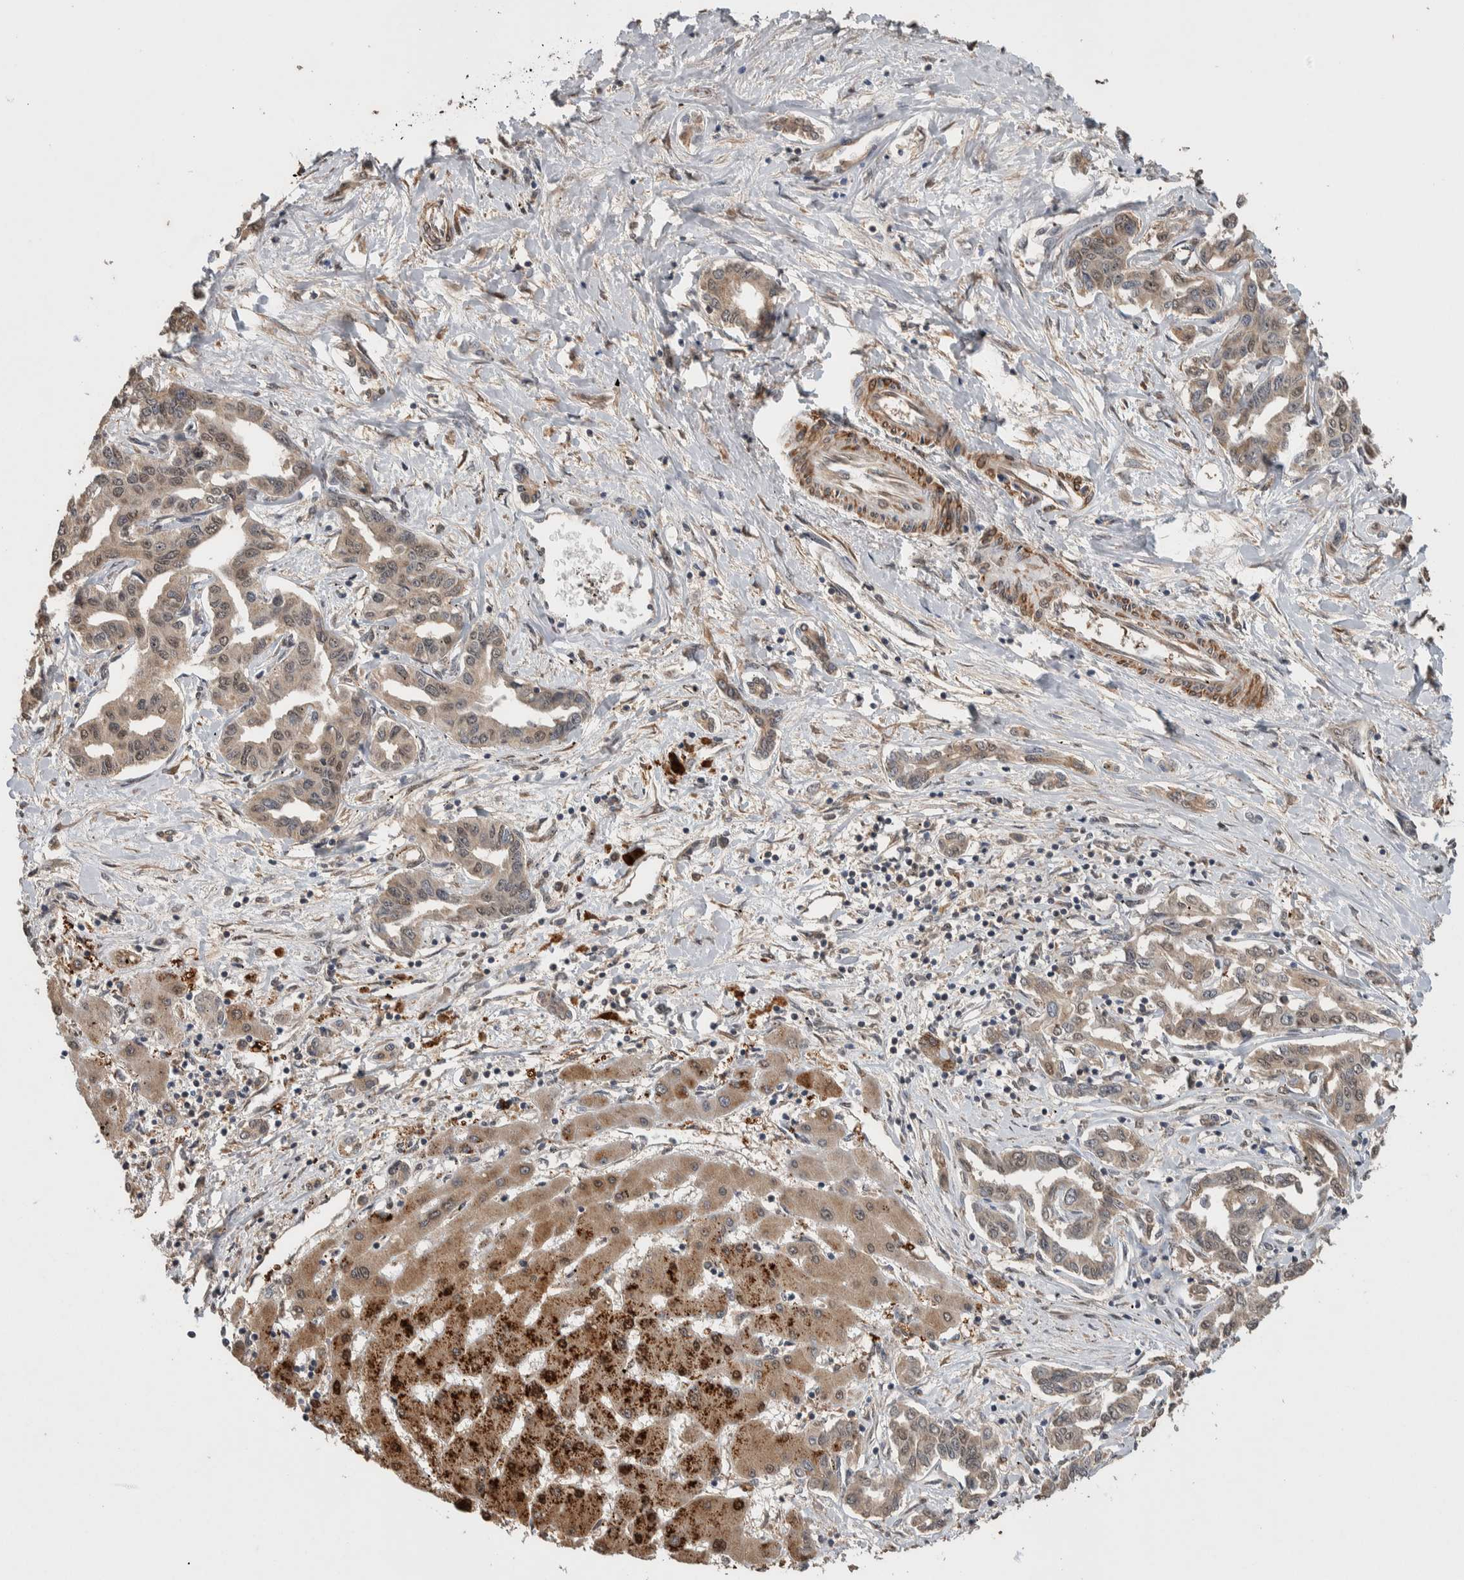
{"staining": {"intensity": "weak", "quantity": ">75%", "location": "cytoplasmic/membranous,nuclear"}, "tissue": "liver cancer", "cell_type": "Tumor cells", "image_type": "cancer", "snomed": [{"axis": "morphology", "description": "Cholangiocarcinoma"}, {"axis": "topography", "description": "Liver"}], "caption": "Liver cholangiocarcinoma stained with a protein marker demonstrates weak staining in tumor cells.", "gene": "DVL2", "patient": {"sex": "male", "age": 59}}